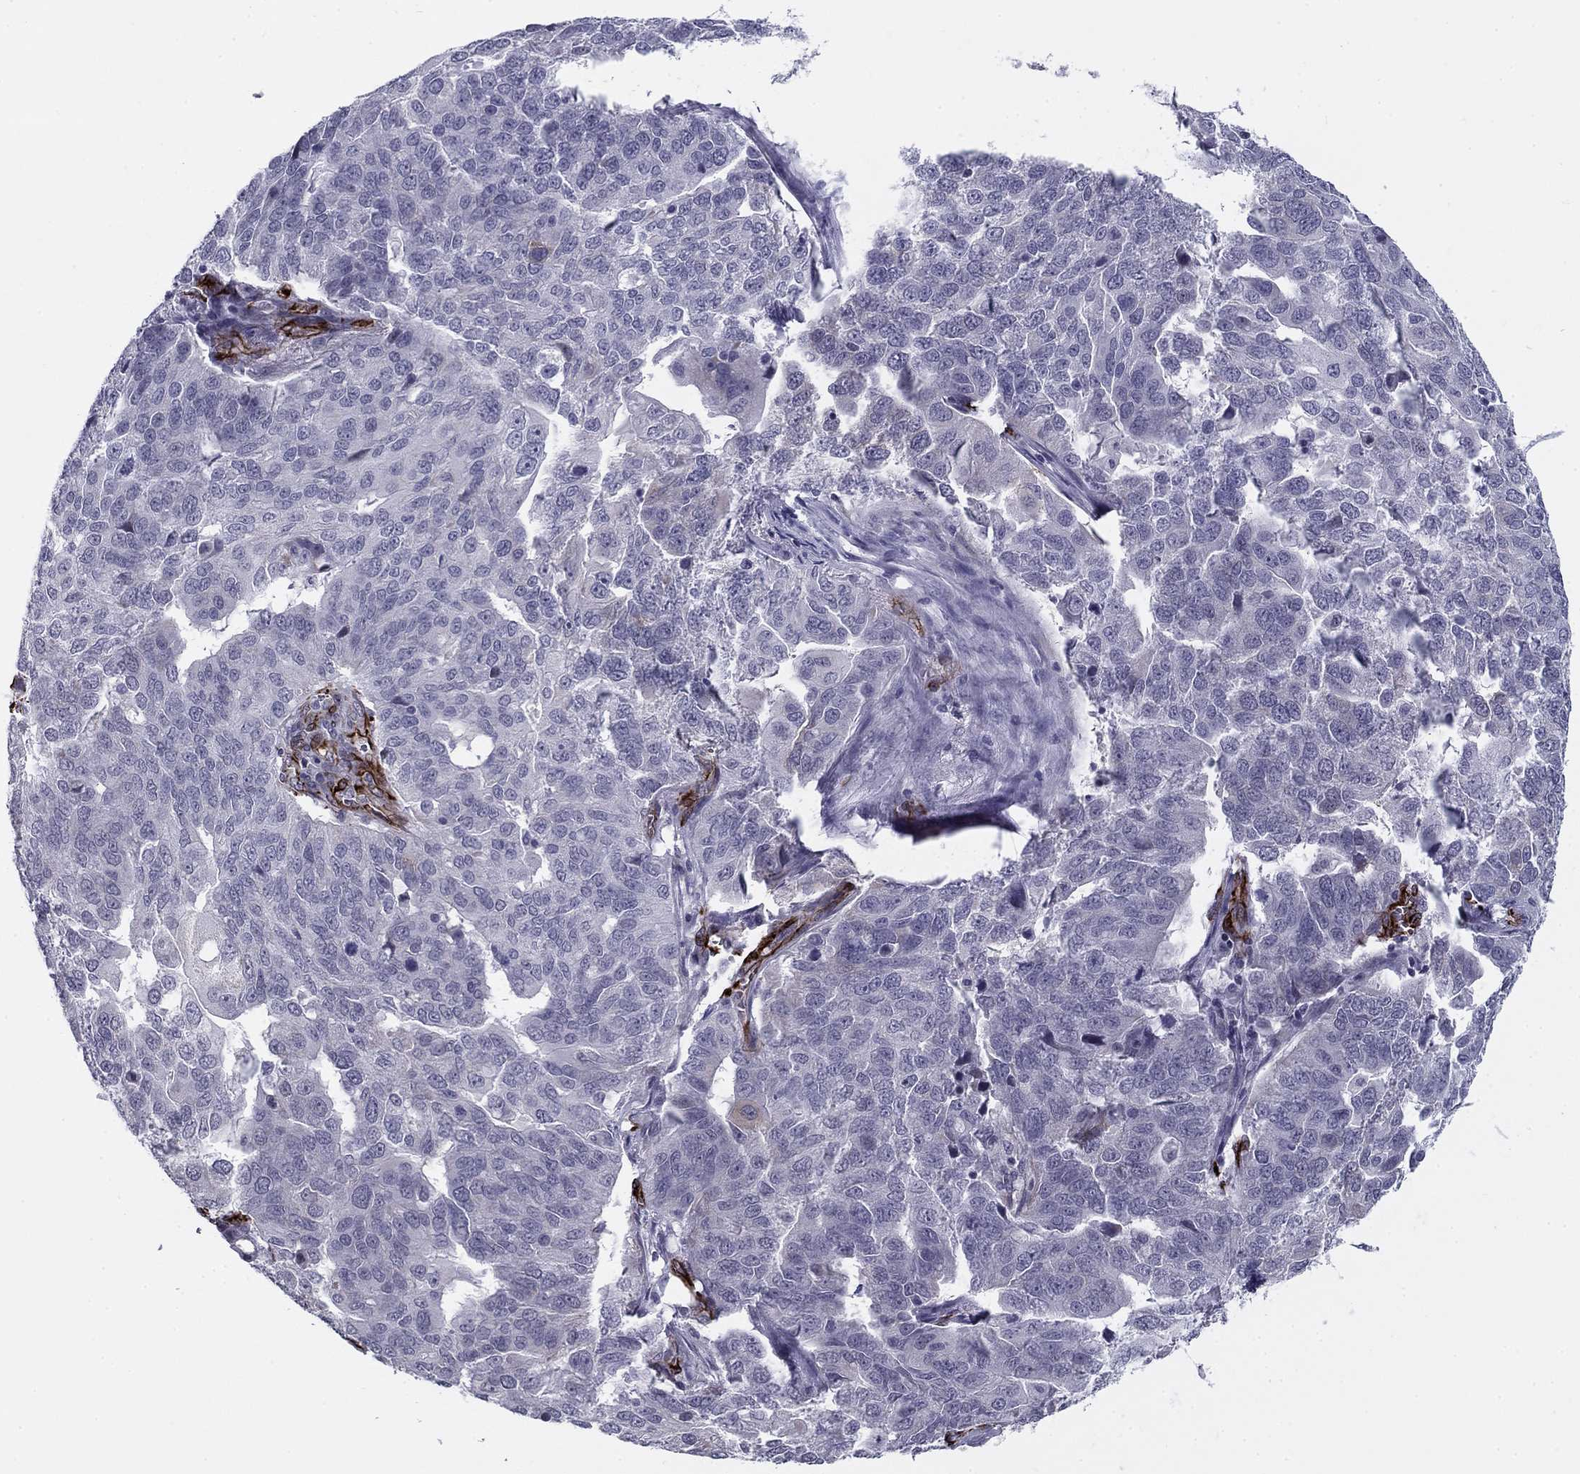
{"staining": {"intensity": "negative", "quantity": "none", "location": "none"}, "tissue": "ovarian cancer", "cell_type": "Tumor cells", "image_type": "cancer", "snomed": [{"axis": "morphology", "description": "Carcinoma, endometroid"}, {"axis": "topography", "description": "Soft tissue"}, {"axis": "topography", "description": "Ovary"}], "caption": "IHC histopathology image of ovarian endometroid carcinoma stained for a protein (brown), which demonstrates no positivity in tumor cells.", "gene": "ANKS4B", "patient": {"sex": "female", "age": 52}}